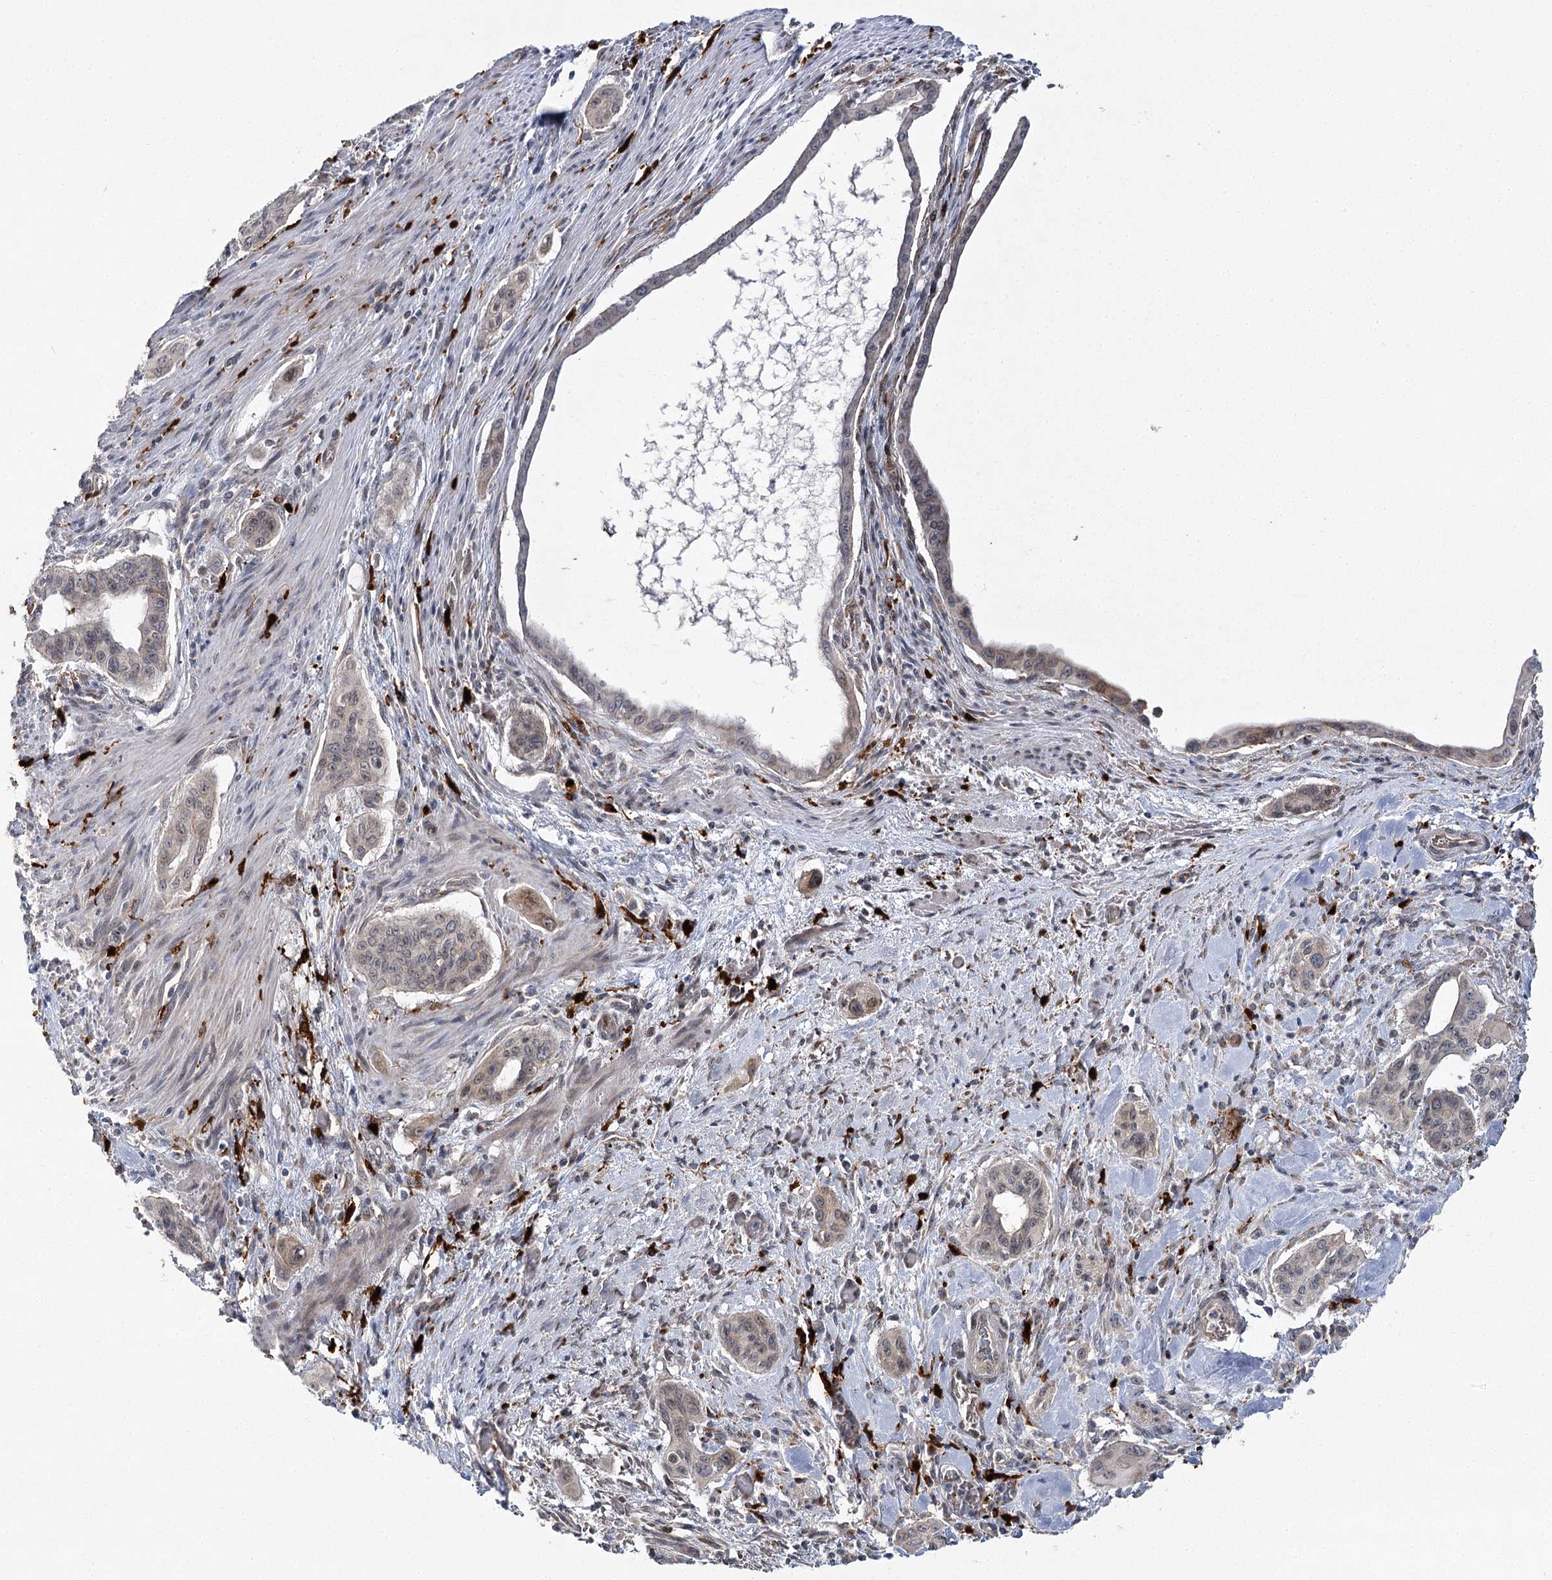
{"staining": {"intensity": "weak", "quantity": "<25%", "location": "cytoplasmic/membranous,nuclear"}, "tissue": "pancreatic cancer", "cell_type": "Tumor cells", "image_type": "cancer", "snomed": [{"axis": "morphology", "description": "Adenocarcinoma, NOS"}, {"axis": "topography", "description": "Pancreas"}], "caption": "DAB (3,3'-diaminobenzidine) immunohistochemical staining of human pancreatic cancer shows no significant positivity in tumor cells.", "gene": "WDR36", "patient": {"sex": "male", "age": 77}}